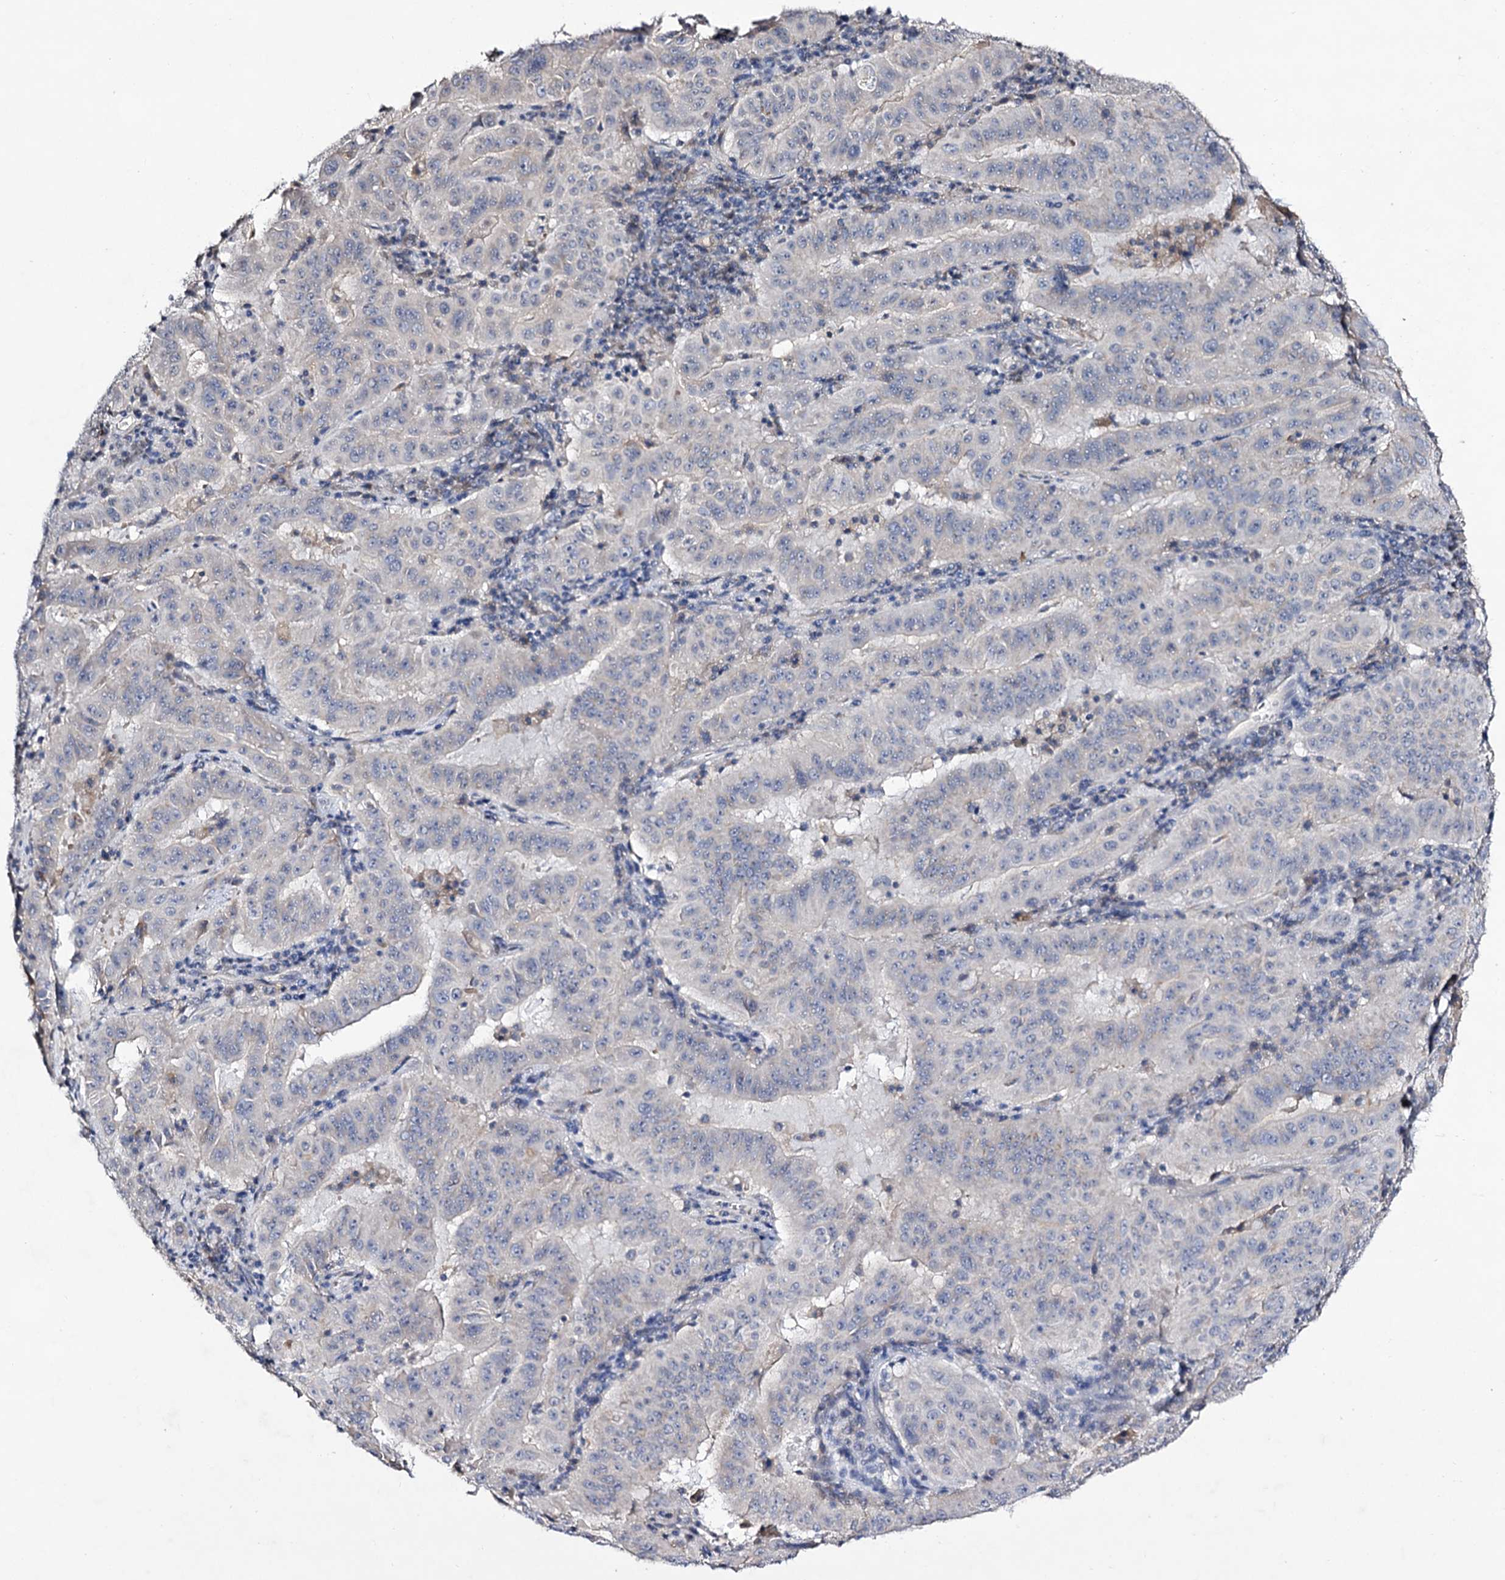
{"staining": {"intensity": "negative", "quantity": "none", "location": "none"}, "tissue": "pancreatic cancer", "cell_type": "Tumor cells", "image_type": "cancer", "snomed": [{"axis": "morphology", "description": "Adenocarcinoma, NOS"}, {"axis": "topography", "description": "Pancreas"}], "caption": "Immunohistochemical staining of pancreatic adenocarcinoma displays no significant expression in tumor cells.", "gene": "PLIN1", "patient": {"sex": "male", "age": 63}}